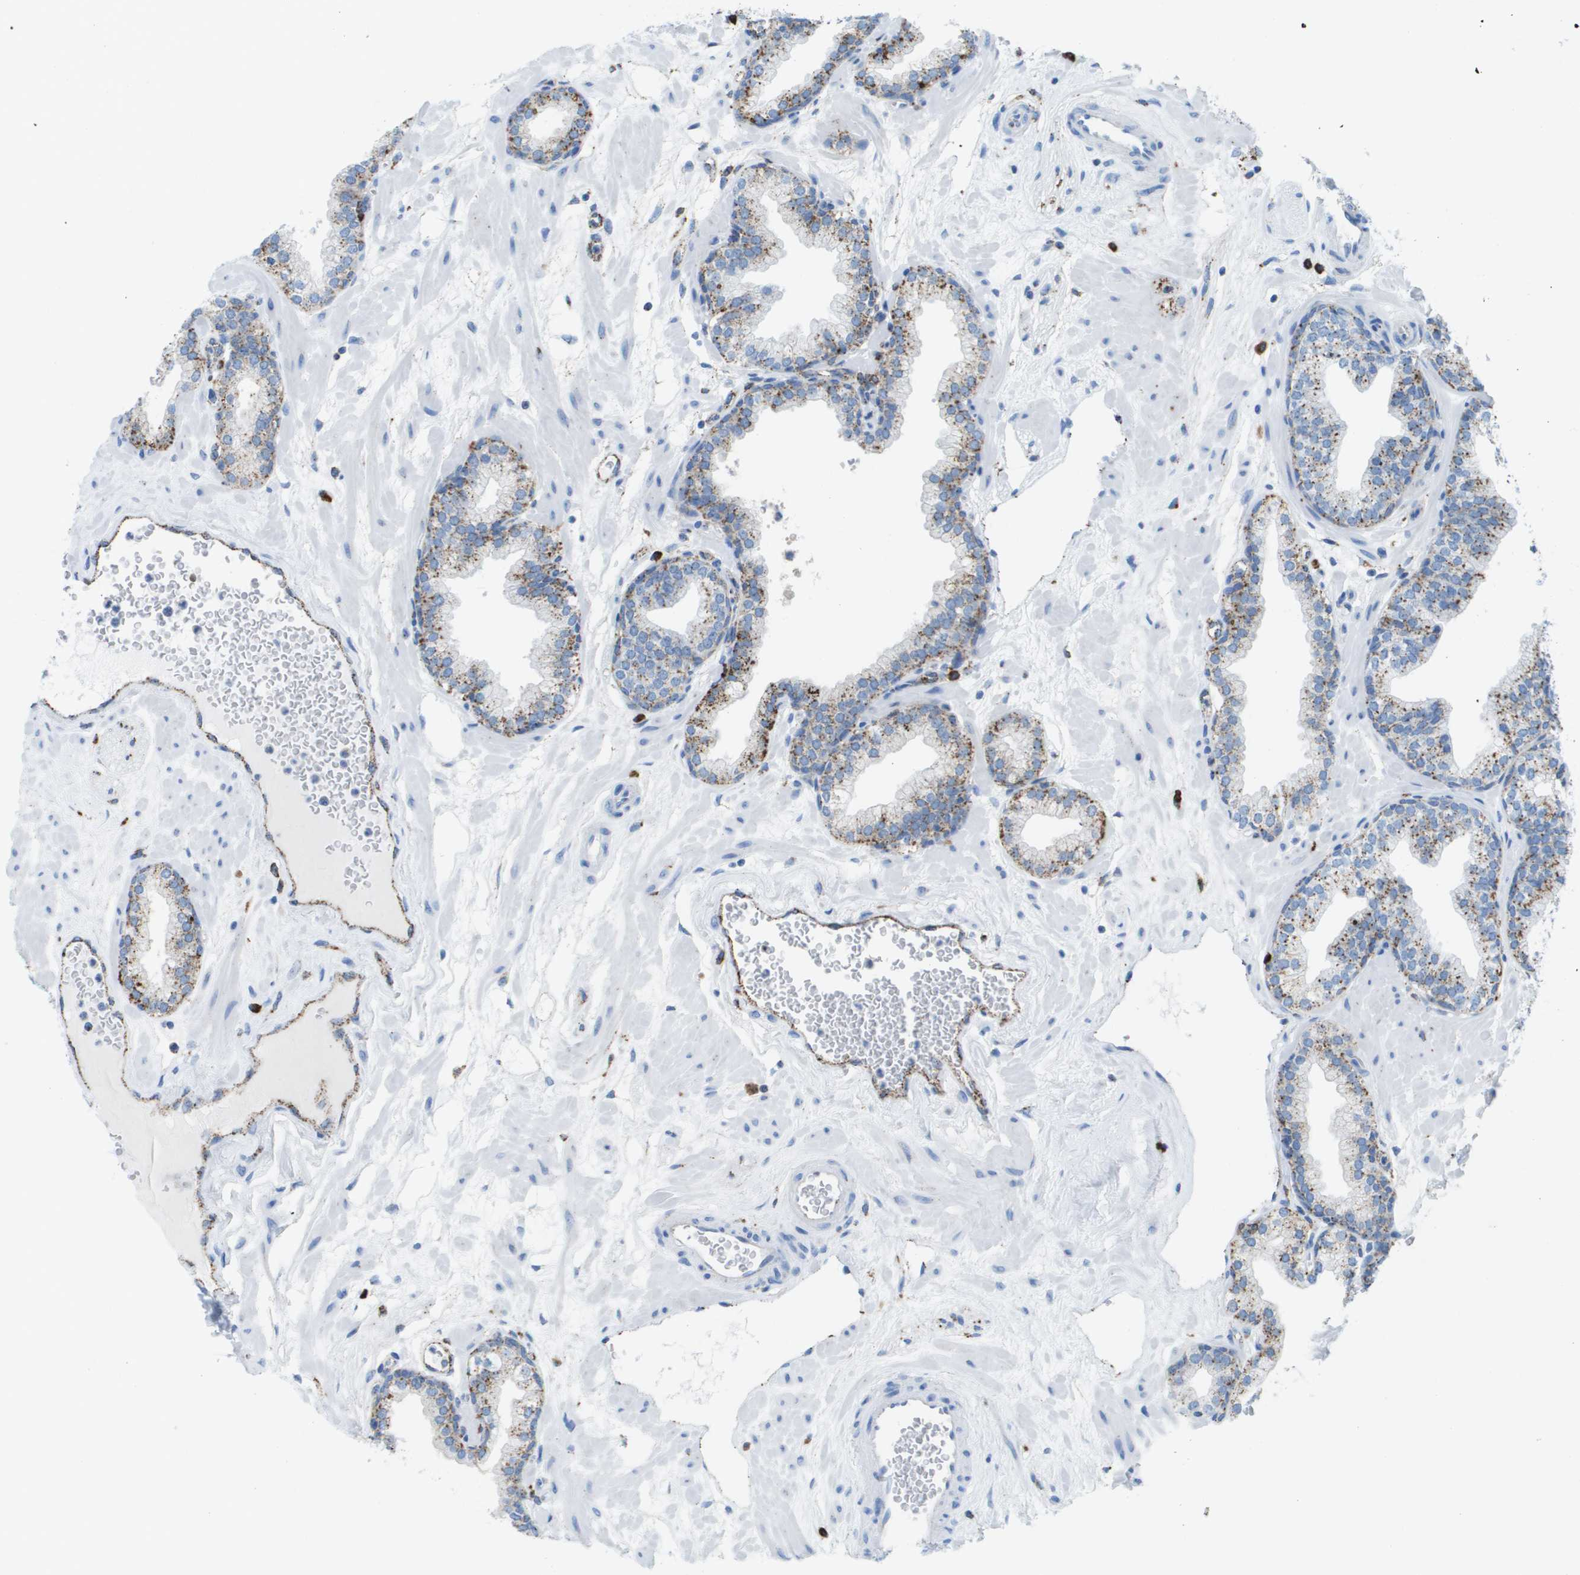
{"staining": {"intensity": "moderate", "quantity": "25%-75%", "location": "cytoplasmic/membranous"}, "tissue": "prostate", "cell_type": "Glandular cells", "image_type": "normal", "snomed": [{"axis": "morphology", "description": "Normal tissue, NOS"}, {"axis": "morphology", "description": "Urothelial carcinoma, Low grade"}, {"axis": "topography", "description": "Urinary bladder"}, {"axis": "topography", "description": "Prostate"}], "caption": "Glandular cells exhibit medium levels of moderate cytoplasmic/membranous positivity in about 25%-75% of cells in unremarkable prostate.", "gene": "PRCP", "patient": {"sex": "male", "age": 60}}